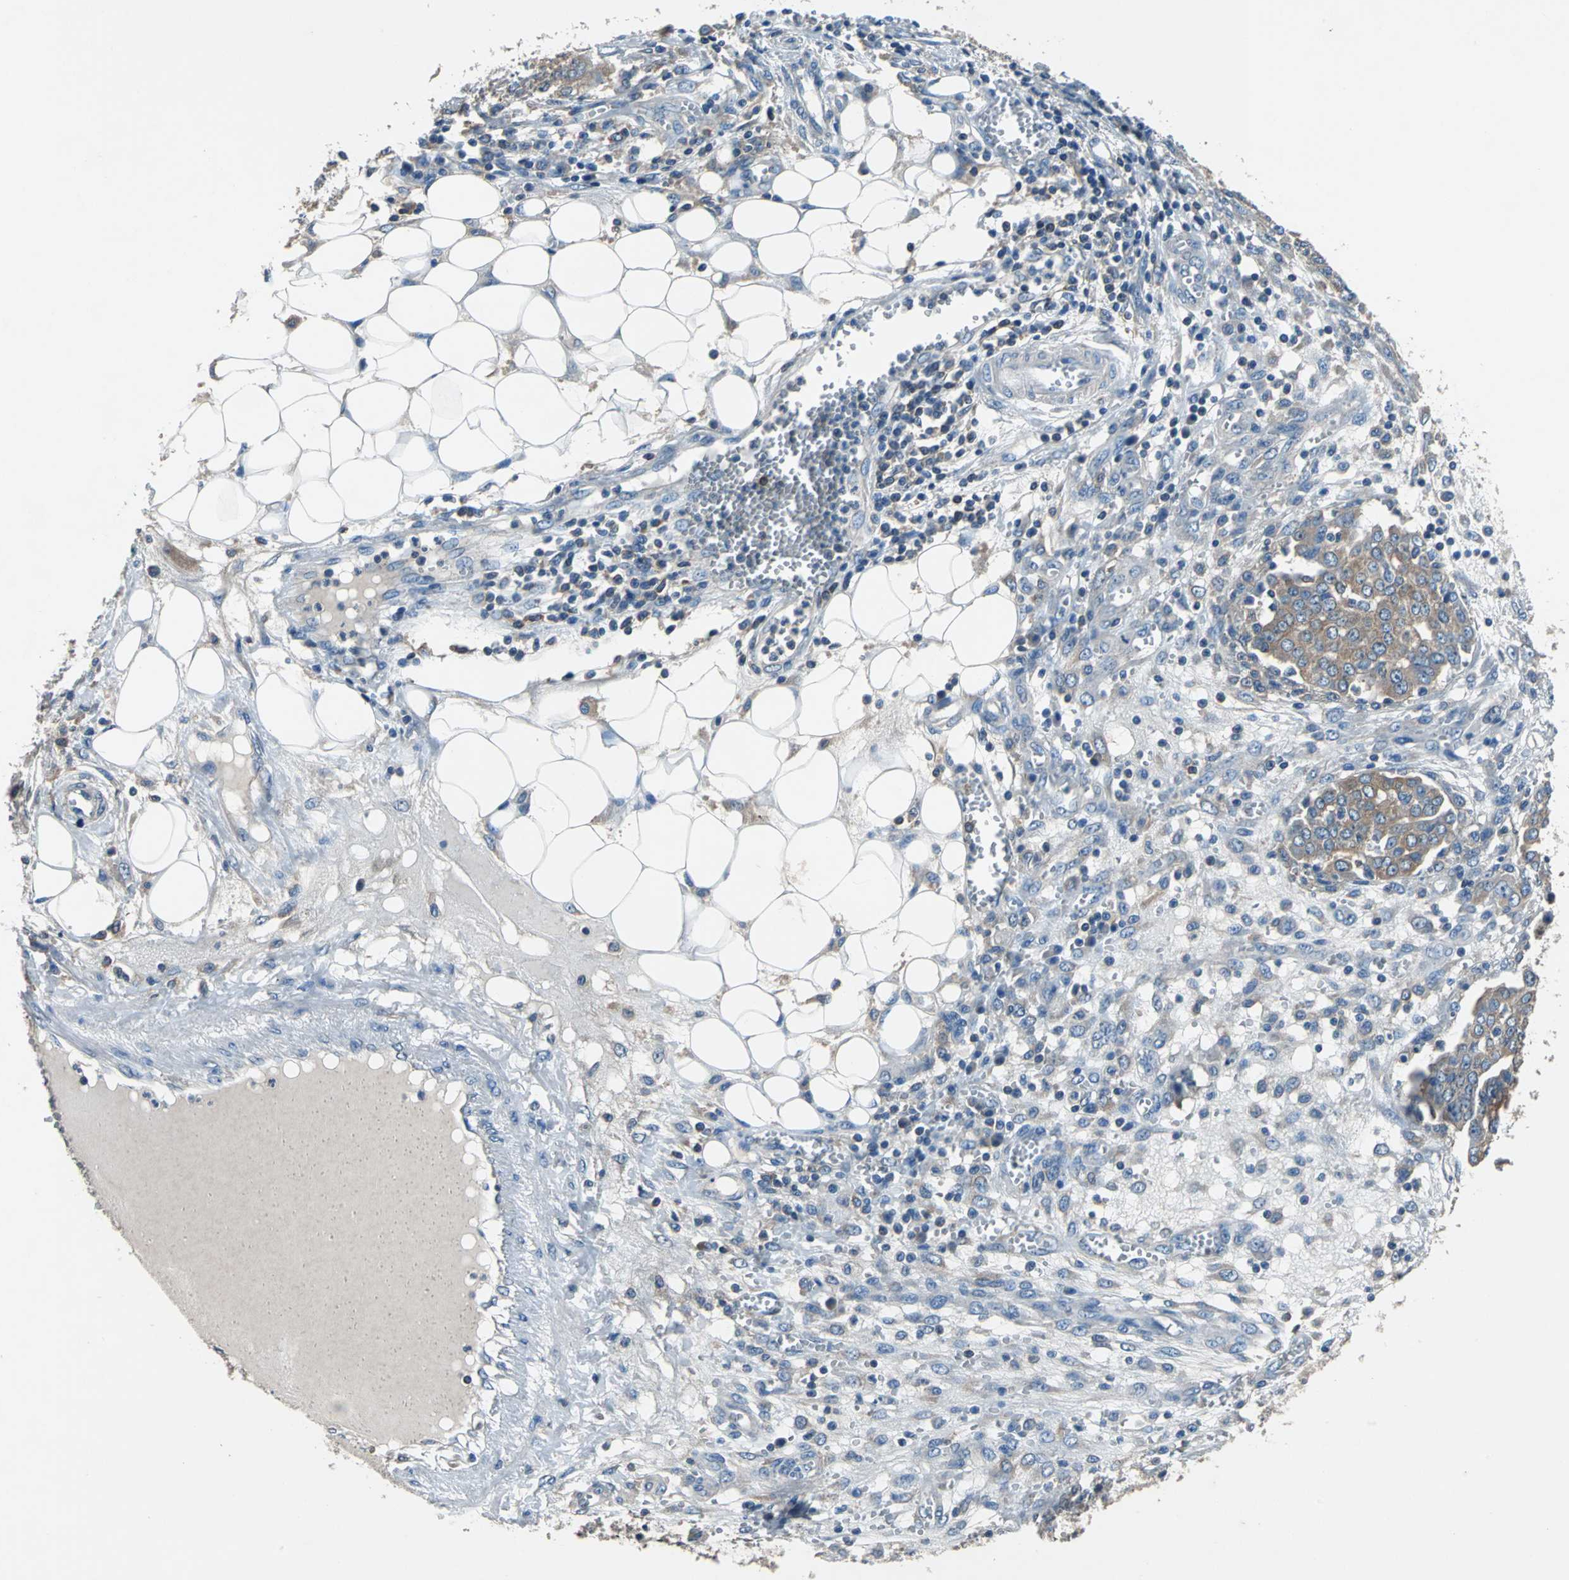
{"staining": {"intensity": "weak", "quantity": ">75%", "location": "cytoplasmic/membranous"}, "tissue": "ovarian cancer", "cell_type": "Tumor cells", "image_type": "cancer", "snomed": [{"axis": "morphology", "description": "Cystadenocarcinoma, serous, NOS"}, {"axis": "topography", "description": "Soft tissue"}, {"axis": "topography", "description": "Ovary"}], "caption": "A brown stain highlights weak cytoplasmic/membranous expression of a protein in human serous cystadenocarcinoma (ovarian) tumor cells. The protein is shown in brown color, while the nuclei are stained blue.", "gene": "PRKCA", "patient": {"sex": "female", "age": 57}}